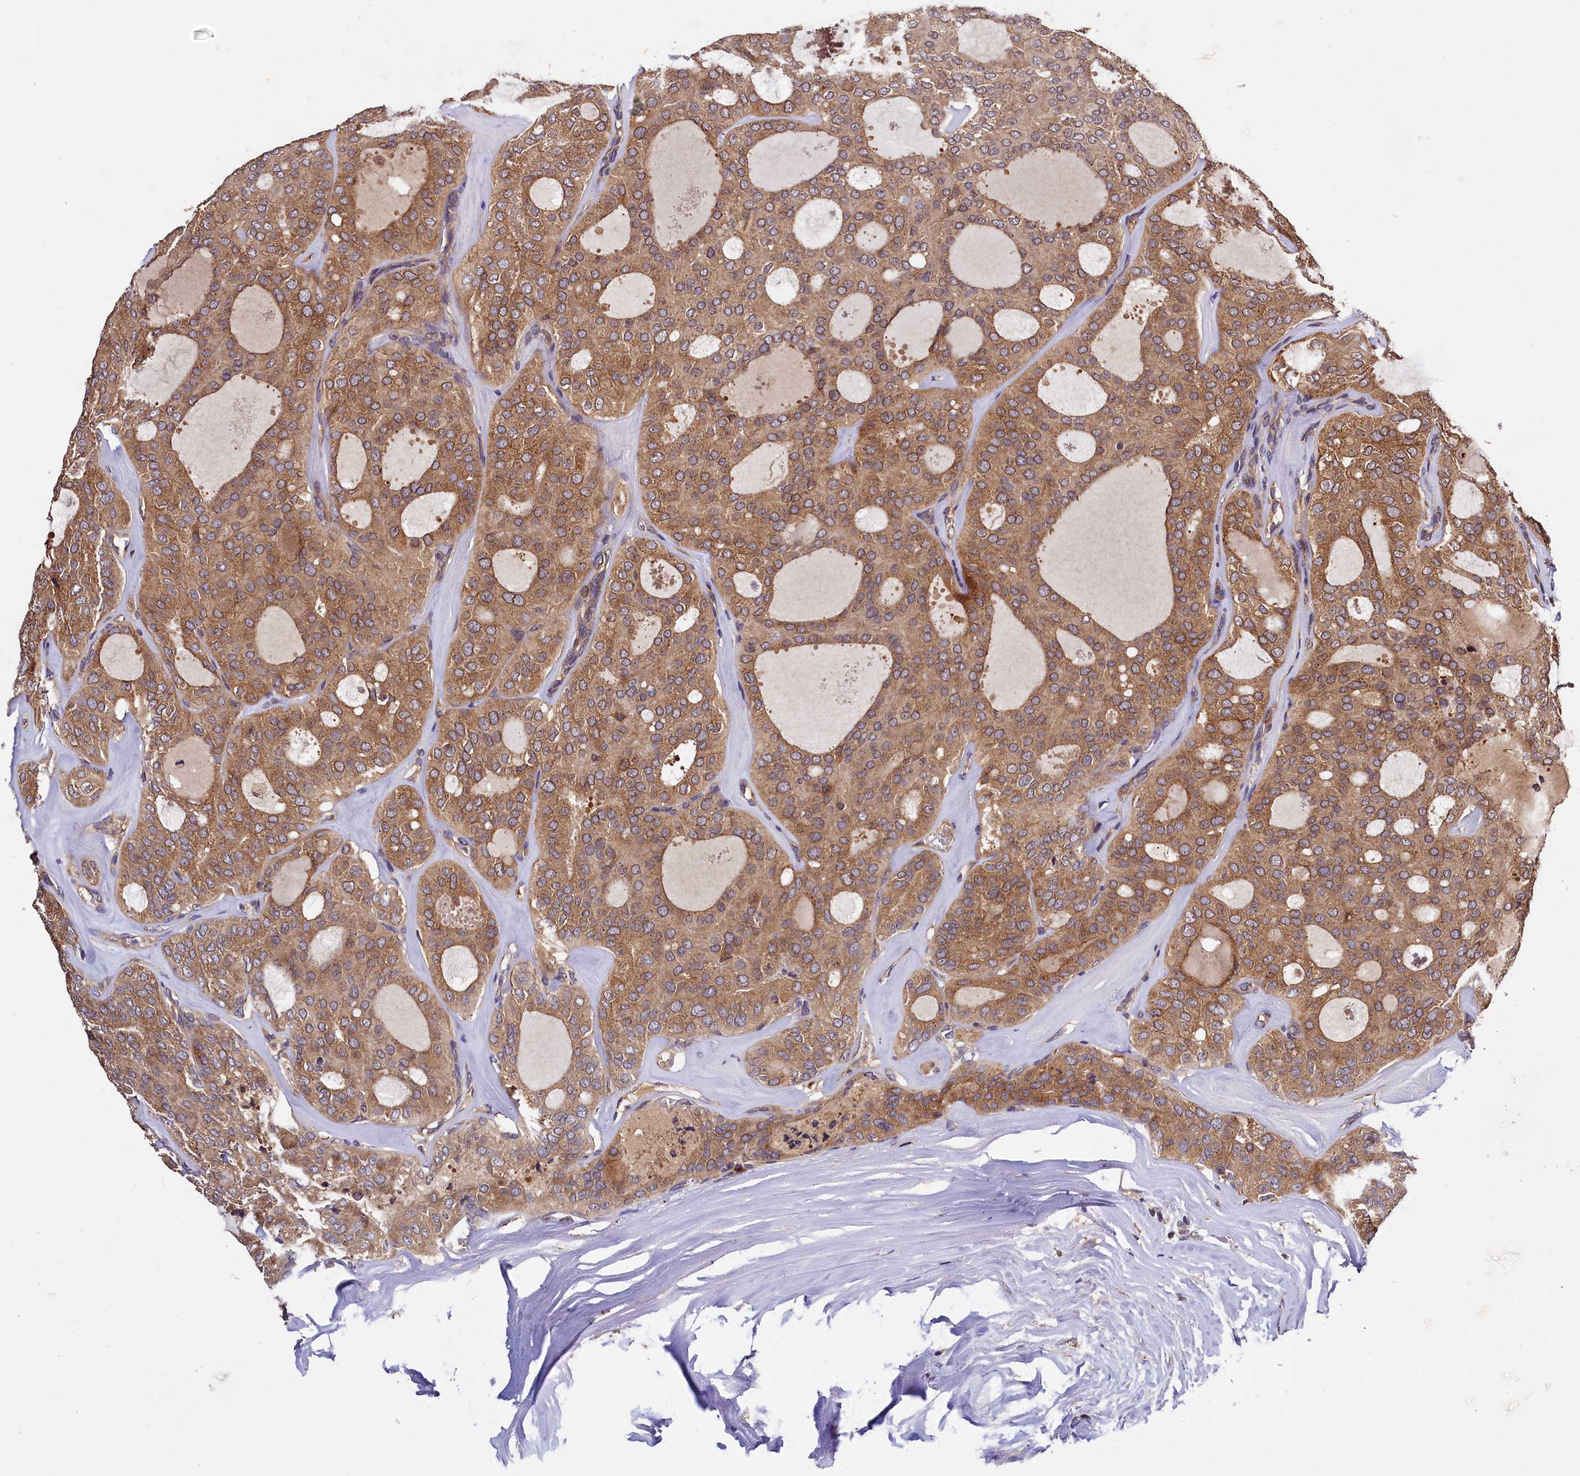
{"staining": {"intensity": "moderate", "quantity": ">75%", "location": "cytoplasmic/membranous"}, "tissue": "thyroid cancer", "cell_type": "Tumor cells", "image_type": "cancer", "snomed": [{"axis": "morphology", "description": "Follicular adenoma carcinoma, NOS"}, {"axis": "topography", "description": "Thyroid gland"}], "caption": "Approximately >75% of tumor cells in thyroid follicular adenoma carcinoma reveal moderate cytoplasmic/membranous protein positivity as visualized by brown immunohistochemical staining.", "gene": "KLC2", "patient": {"sex": "male", "age": 75}}